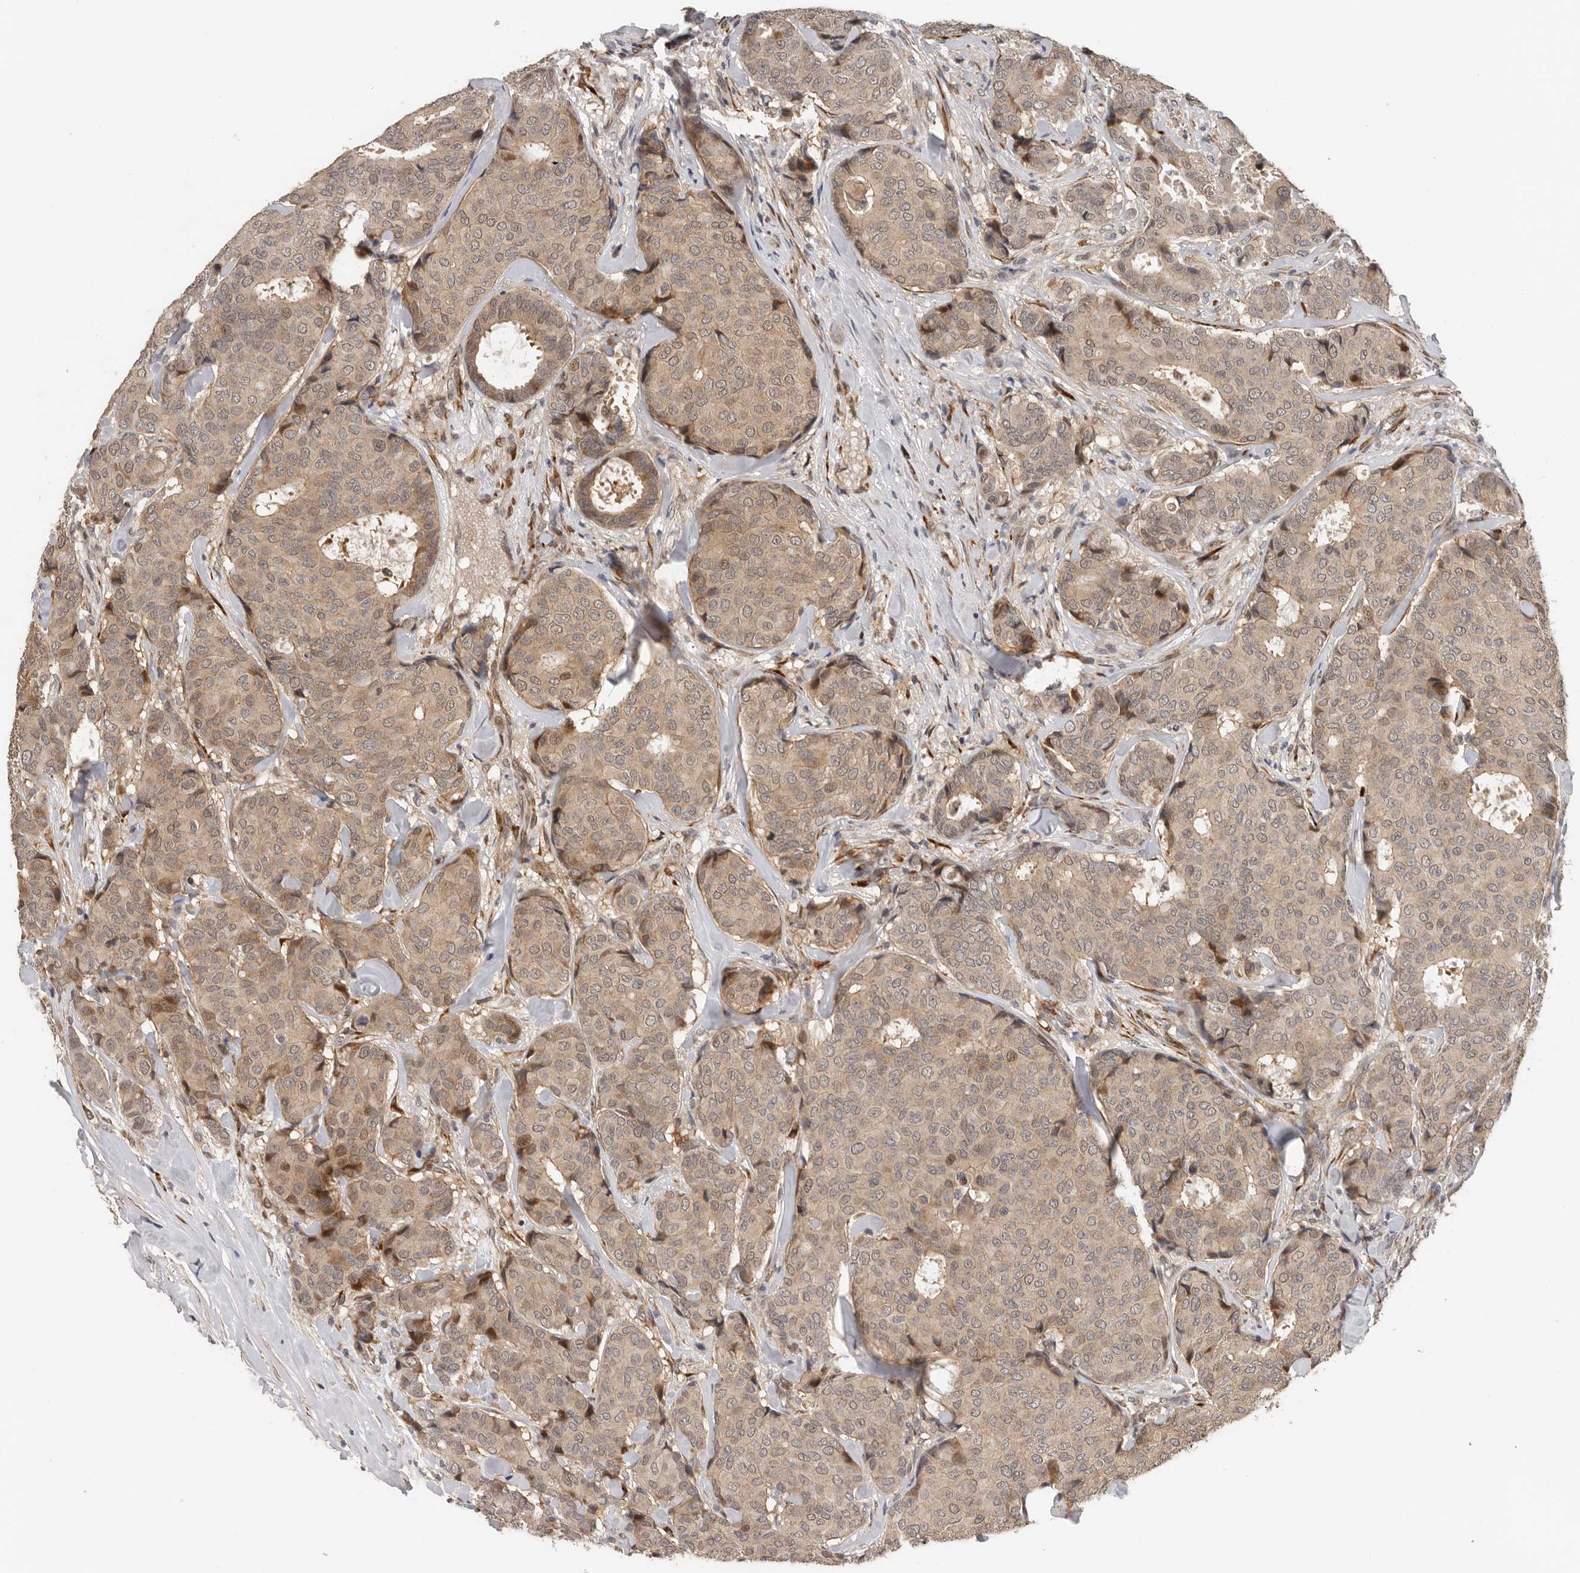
{"staining": {"intensity": "moderate", "quantity": ">75%", "location": "cytoplasmic/membranous,nuclear"}, "tissue": "breast cancer", "cell_type": "Tumor cells", "image_type": "cancer", "snomed": [{"axis": "morphology", "description": "Duct carcinoma"}, {"axis": "topography", "description": "Breast"}], "caption": "Immunohistochemistry (DAB (3,3'-diaminobenzidine)) staining of human breast cancer displays moderate cytoplasmic/membranous and nuclear protein staining in approximately >75% of tumor cells. The protein of interest is stained brown, and the nuclei are stained in blue (DAB IHC with brightfield microscopy, high magnification).", "gene": "HENMT1", "patient": {"sex": "female", "age": 75}}